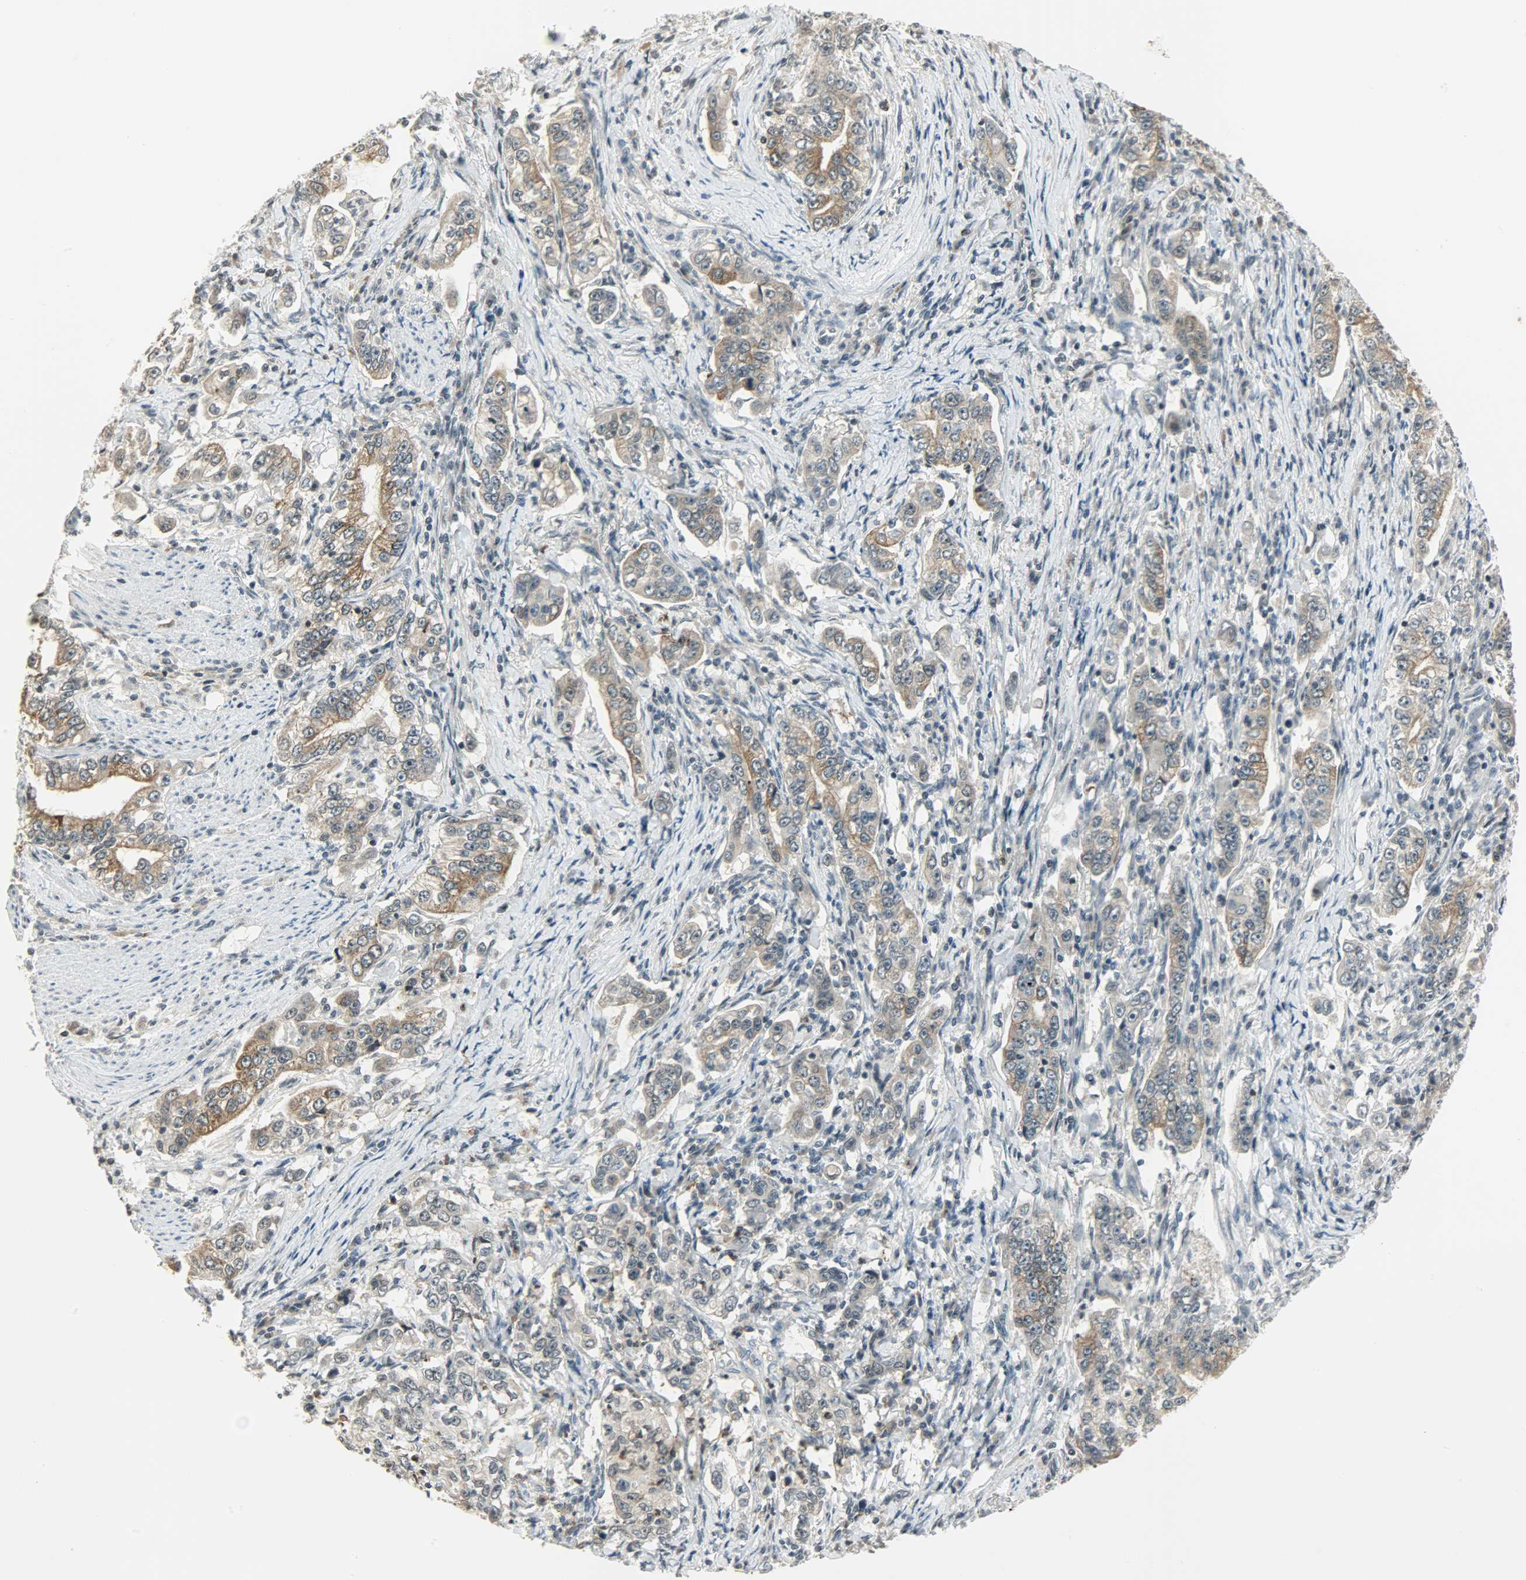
{"staining": {"intensity": "weak", "quantity": "25%-75%", "location": "cytoplasmic/membranous"}, "tissue": "stomach cancer", "cell_type": "Tumor cells", "image_type": "cancer", "snomed": [{"axis": "morphology", "description": "Adenocarcinoma, NOS"}, {"axis": "topography", "description": "Stomach, lower"}], "caption": "Immunohistochemistry image of neoplastic tissue: human stomach cancer (adenocarcinoma) stained using IHC displays low levels of weak protein expression localized specifically in the cytoplasmic/membranous of tumor cells, appearing as a cytoplasmic/membranous brown color.", "gene": "SMARCA5", "patient": {"sex": "female", "age": 72}}